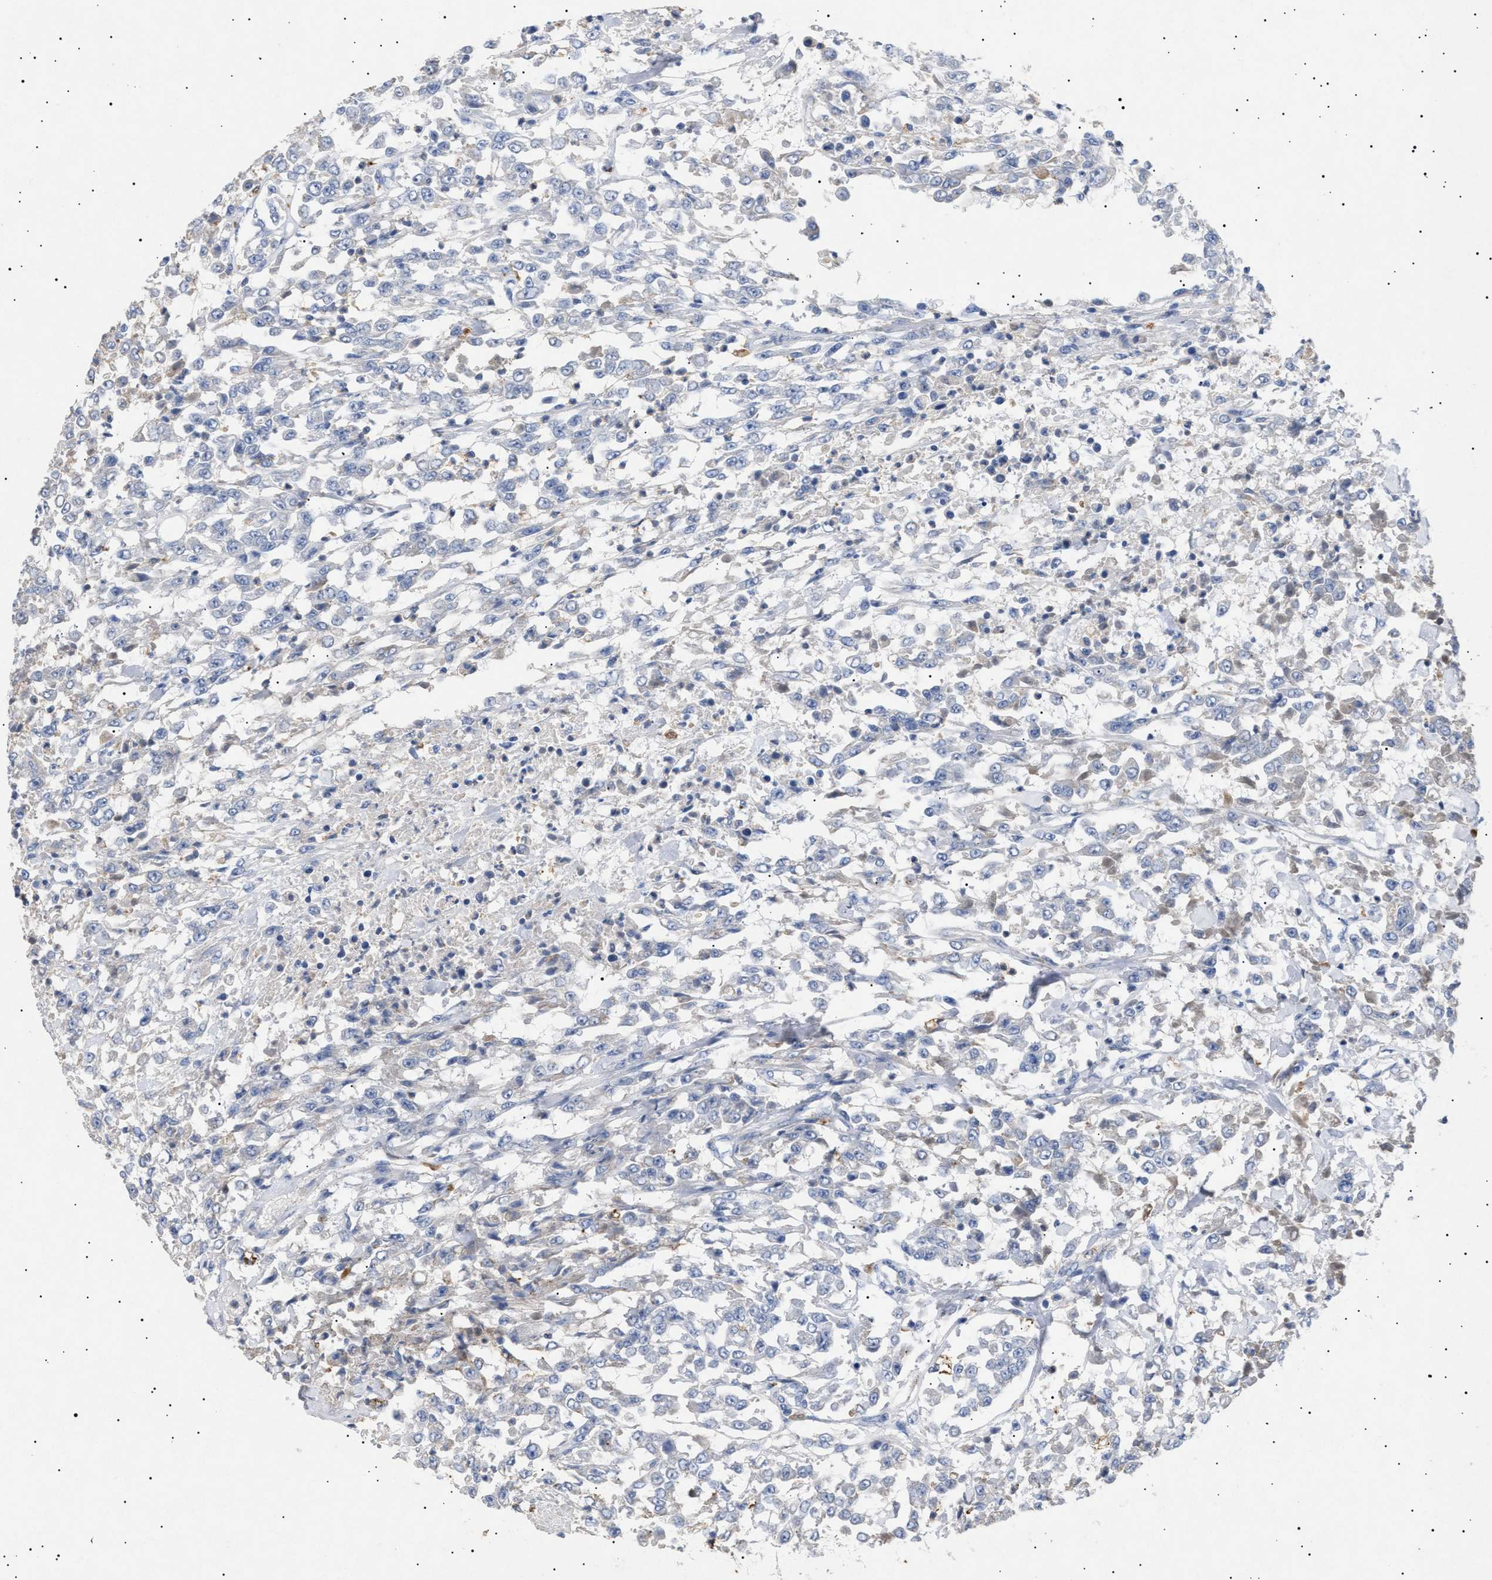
{"staining": {"intensity": "negative", "quantity": "none", "location": "none"}, "tissue": "urothelial cancer", "cell_type": "Tumor cells", "image_type": "cancer", "snomed": [{"axis": "morphology", "description": "Urothelial carcinoma, High grade"}, {"axis": "topography", "description": "Urinary bladder"}], "caption": "This photomicrograph is of urothelial carcinoma (high-grade) stained with IHC to label a protein in brown with the nuclei are counter-stained blue. There is no positivity in tumor cells.", "gene": "SIRT5", "patient": {"sex": "male", "age": 46}}